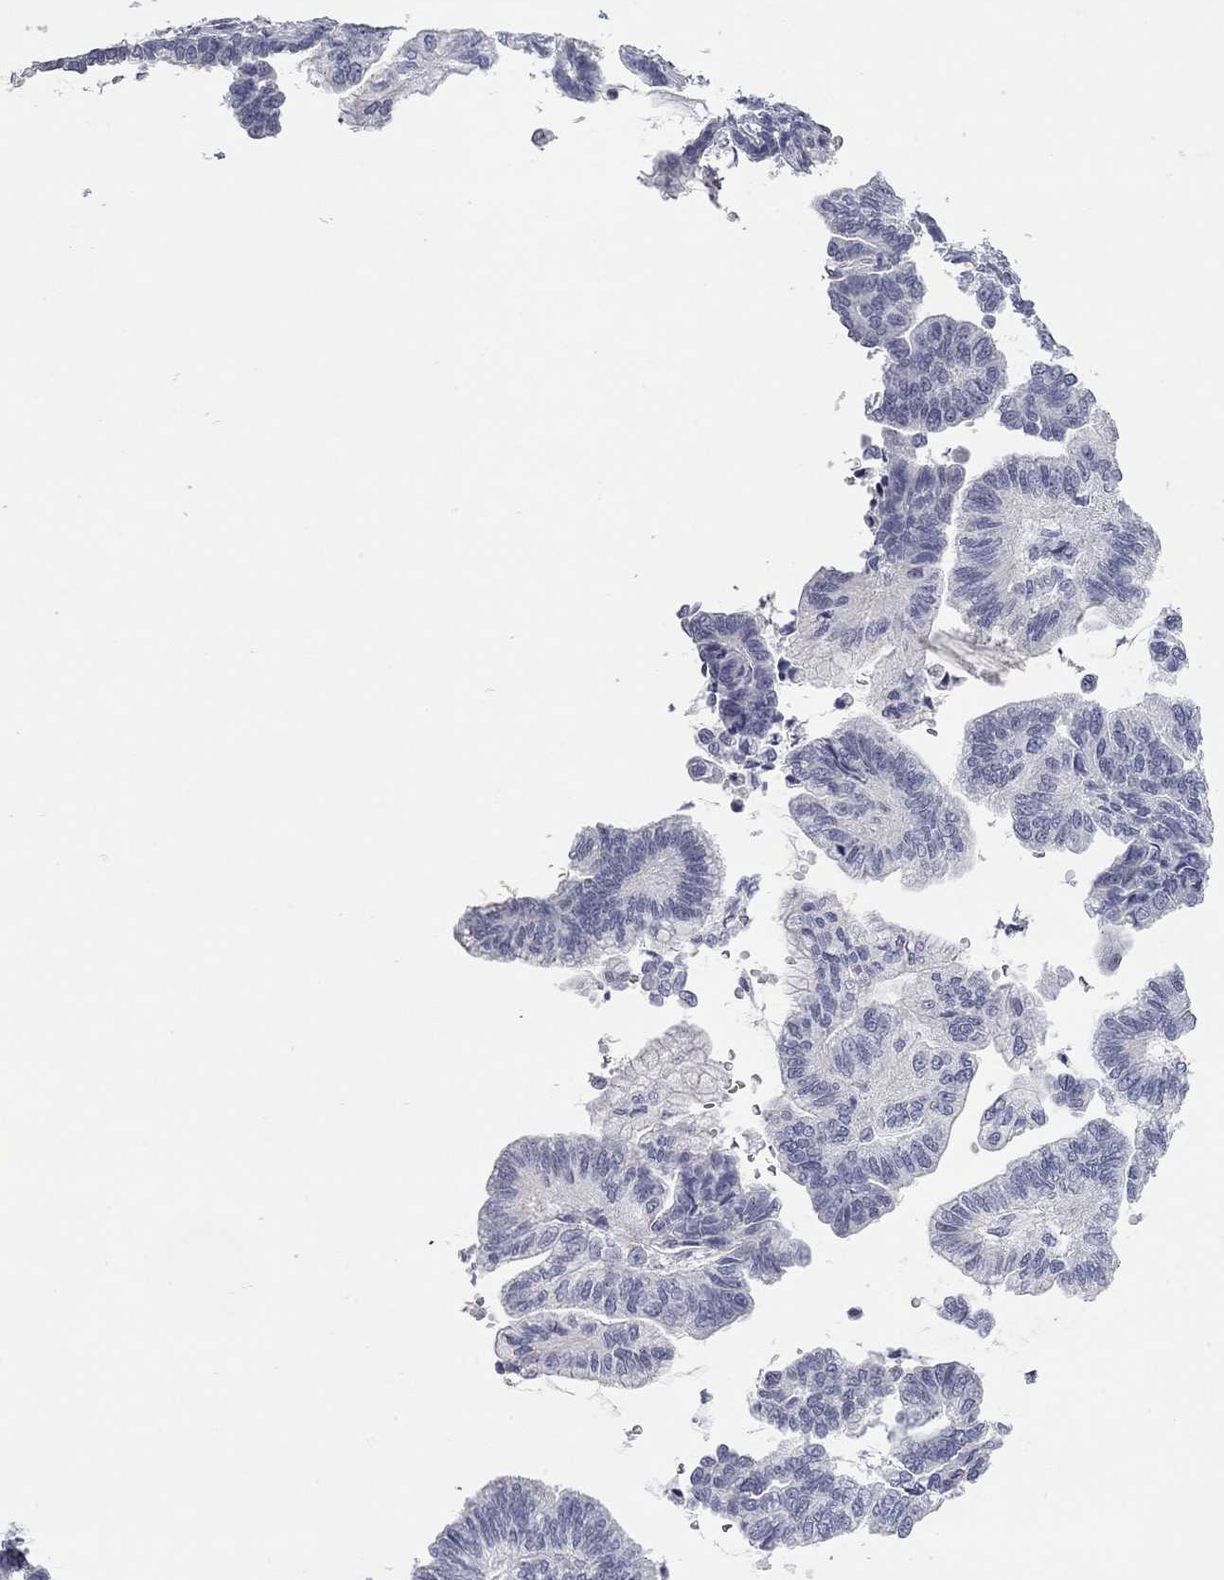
{"staining": {"intensity": "negative", "quantity": "none", "location": "none"}, "tissue": "stomach cancer", "cell_type": "Tumor cells", "image_type": "cancer", "snomed": [{"axis": "morphology", "description": "Adenocarcinoma, NOS"}, {"axis": "topography", "description": "Stomach"}], "caption": "The micrograph reveals no significant positivity in tumor cells of stomach cancer (adenocarcinoma). The staining is performed using DAB brown chromogen with nuclei counter-stained in using hematoxylin.", "gene": "AK8", "patient": {"sex": "male", "age": 83}}